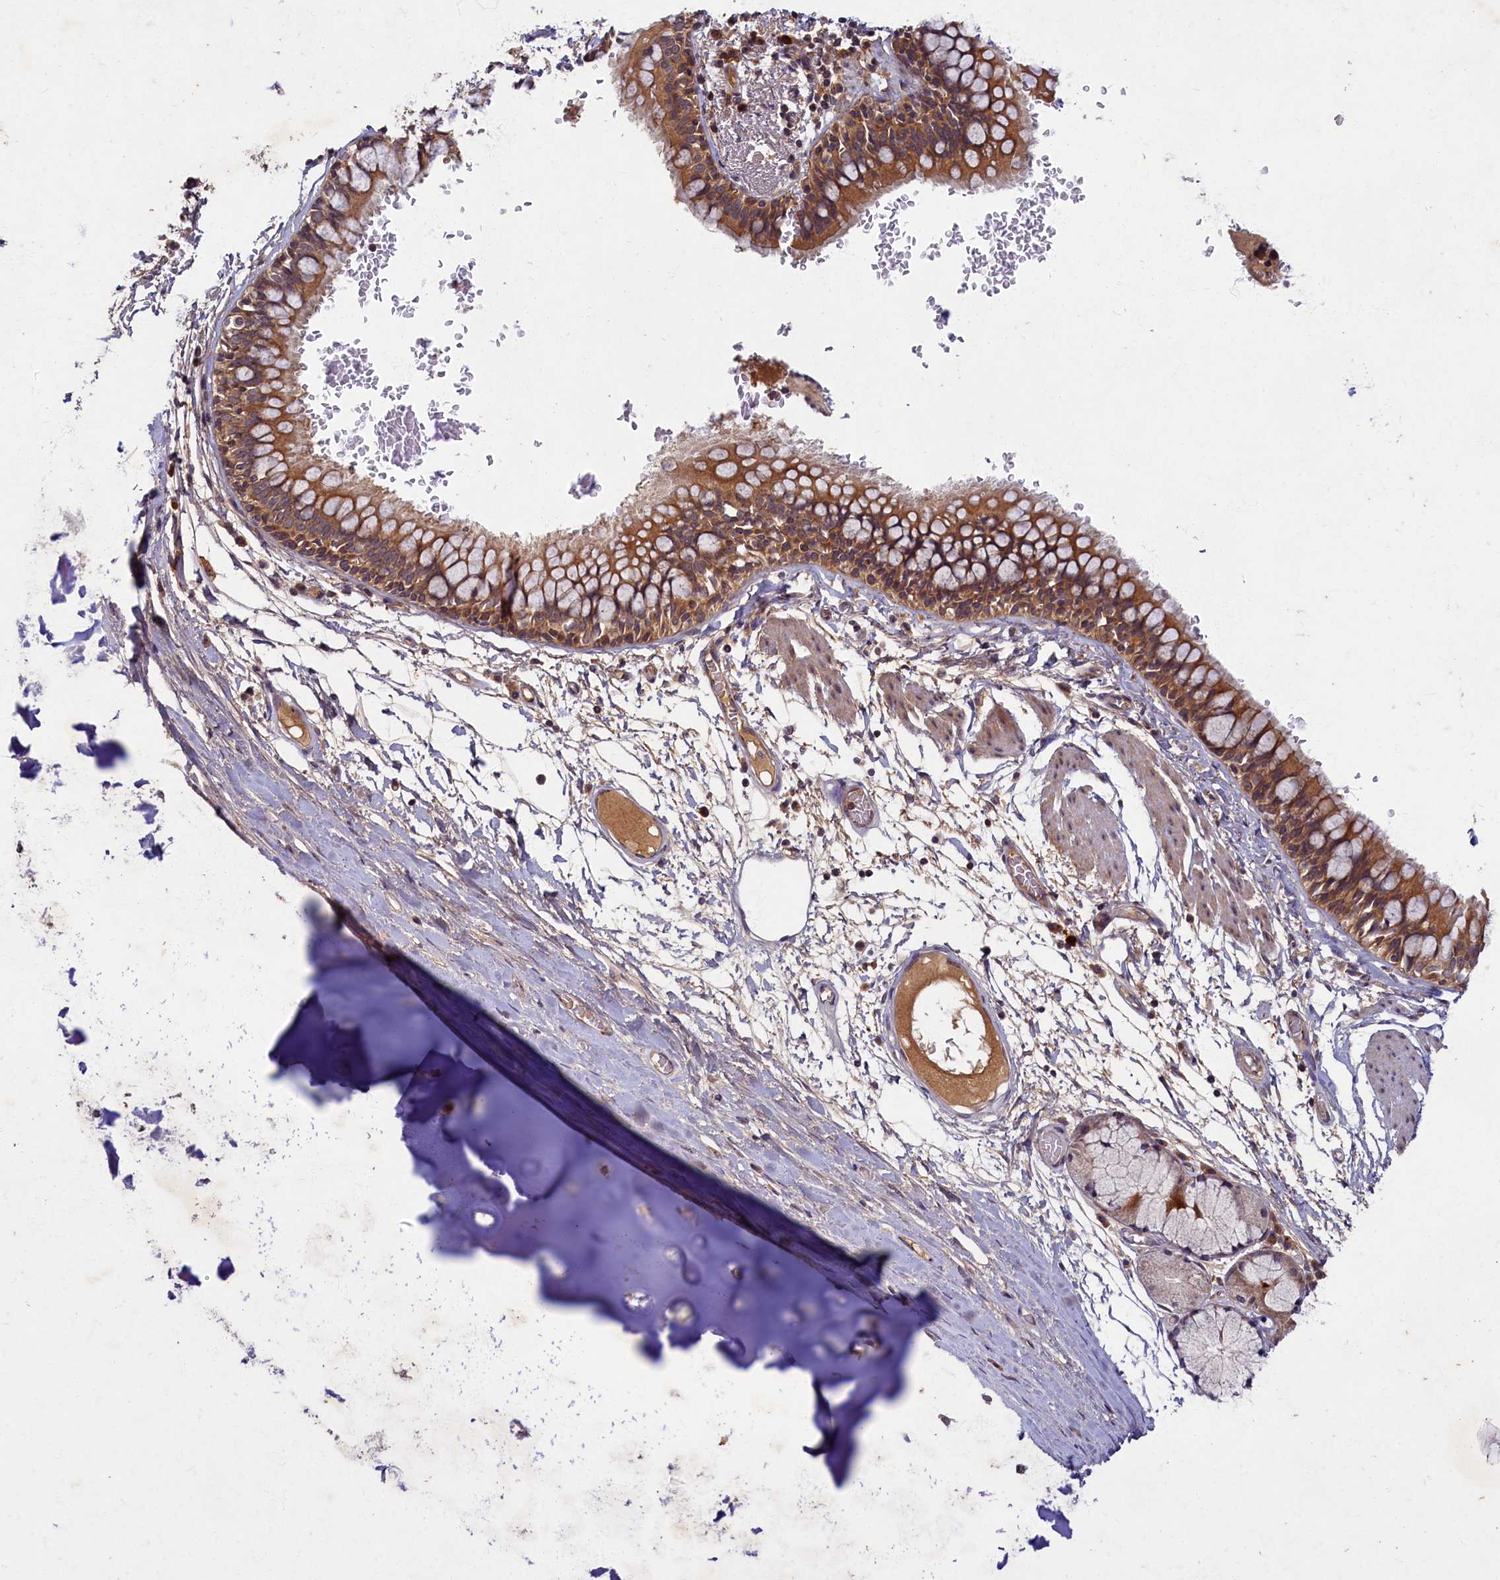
{"staining": {"intensity": "moderate", "quantity": ">75%", "location": "cytoplasmic/membranous"}, "tissue": "bronchus", "cell_type": "Respiratory epithelial cells", "image_type": "normal", "snomed": [{"axis": "morphology", "description": "Normal tissue, NOS"}, {"axis": "topography", "description": "Cartilage tissue"}, {"axis": "topography", "description": "Bronchus"}], "caption": "Bronchus stained with DAB (3,3'-diaminobenzidine) immunohistochemistry (IHC) demonstrates medium levels of moderate cytoplasmic/membranous staining in about >75% of respiratory epithelial cells.", "gene": "BICD1", "patient": {"sex": "female", "age": 36}}